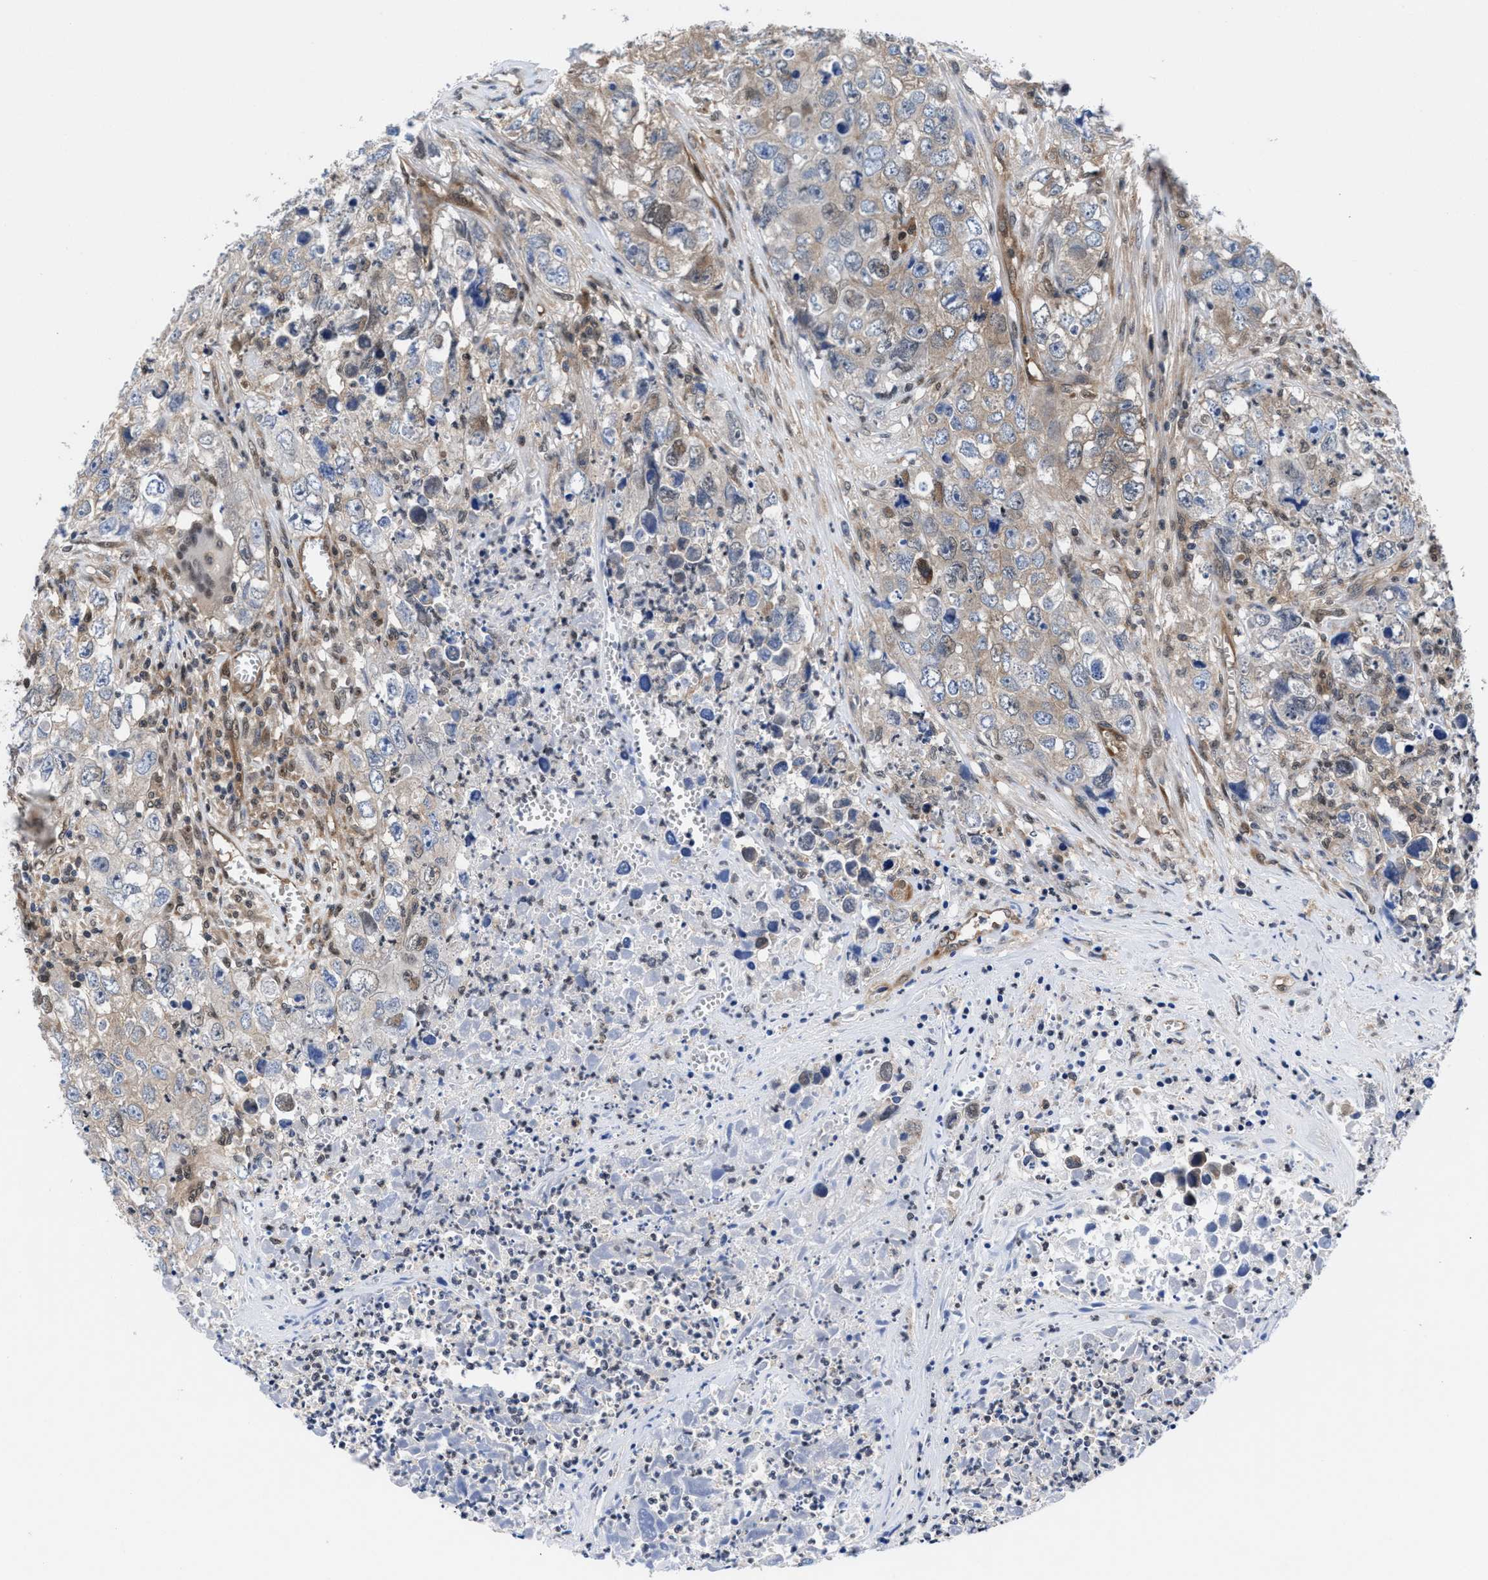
{"staining": {"intensity": "weak", "quantity": ">75%", "location": "cytoplasmic/membranous"}, "tissue": "testis cancer", "cell_type": "Tumor cells", "image_type": "cancer", "snomed": [{"axis": "morphology", "description": "Seminoma, NOS"}, {"axis": "morphology", "description": "Carcinoma, Embryonal, NOS"}, {"axis": "topography", "description": "Testis"}], "caption": "Weak cytoplasmic/membranous staining is identified in about >75% of tumor cells in embryonal carcinoma (testis).", "gene": "ACLY", "patient": {"sex": "male", "age": 43}}